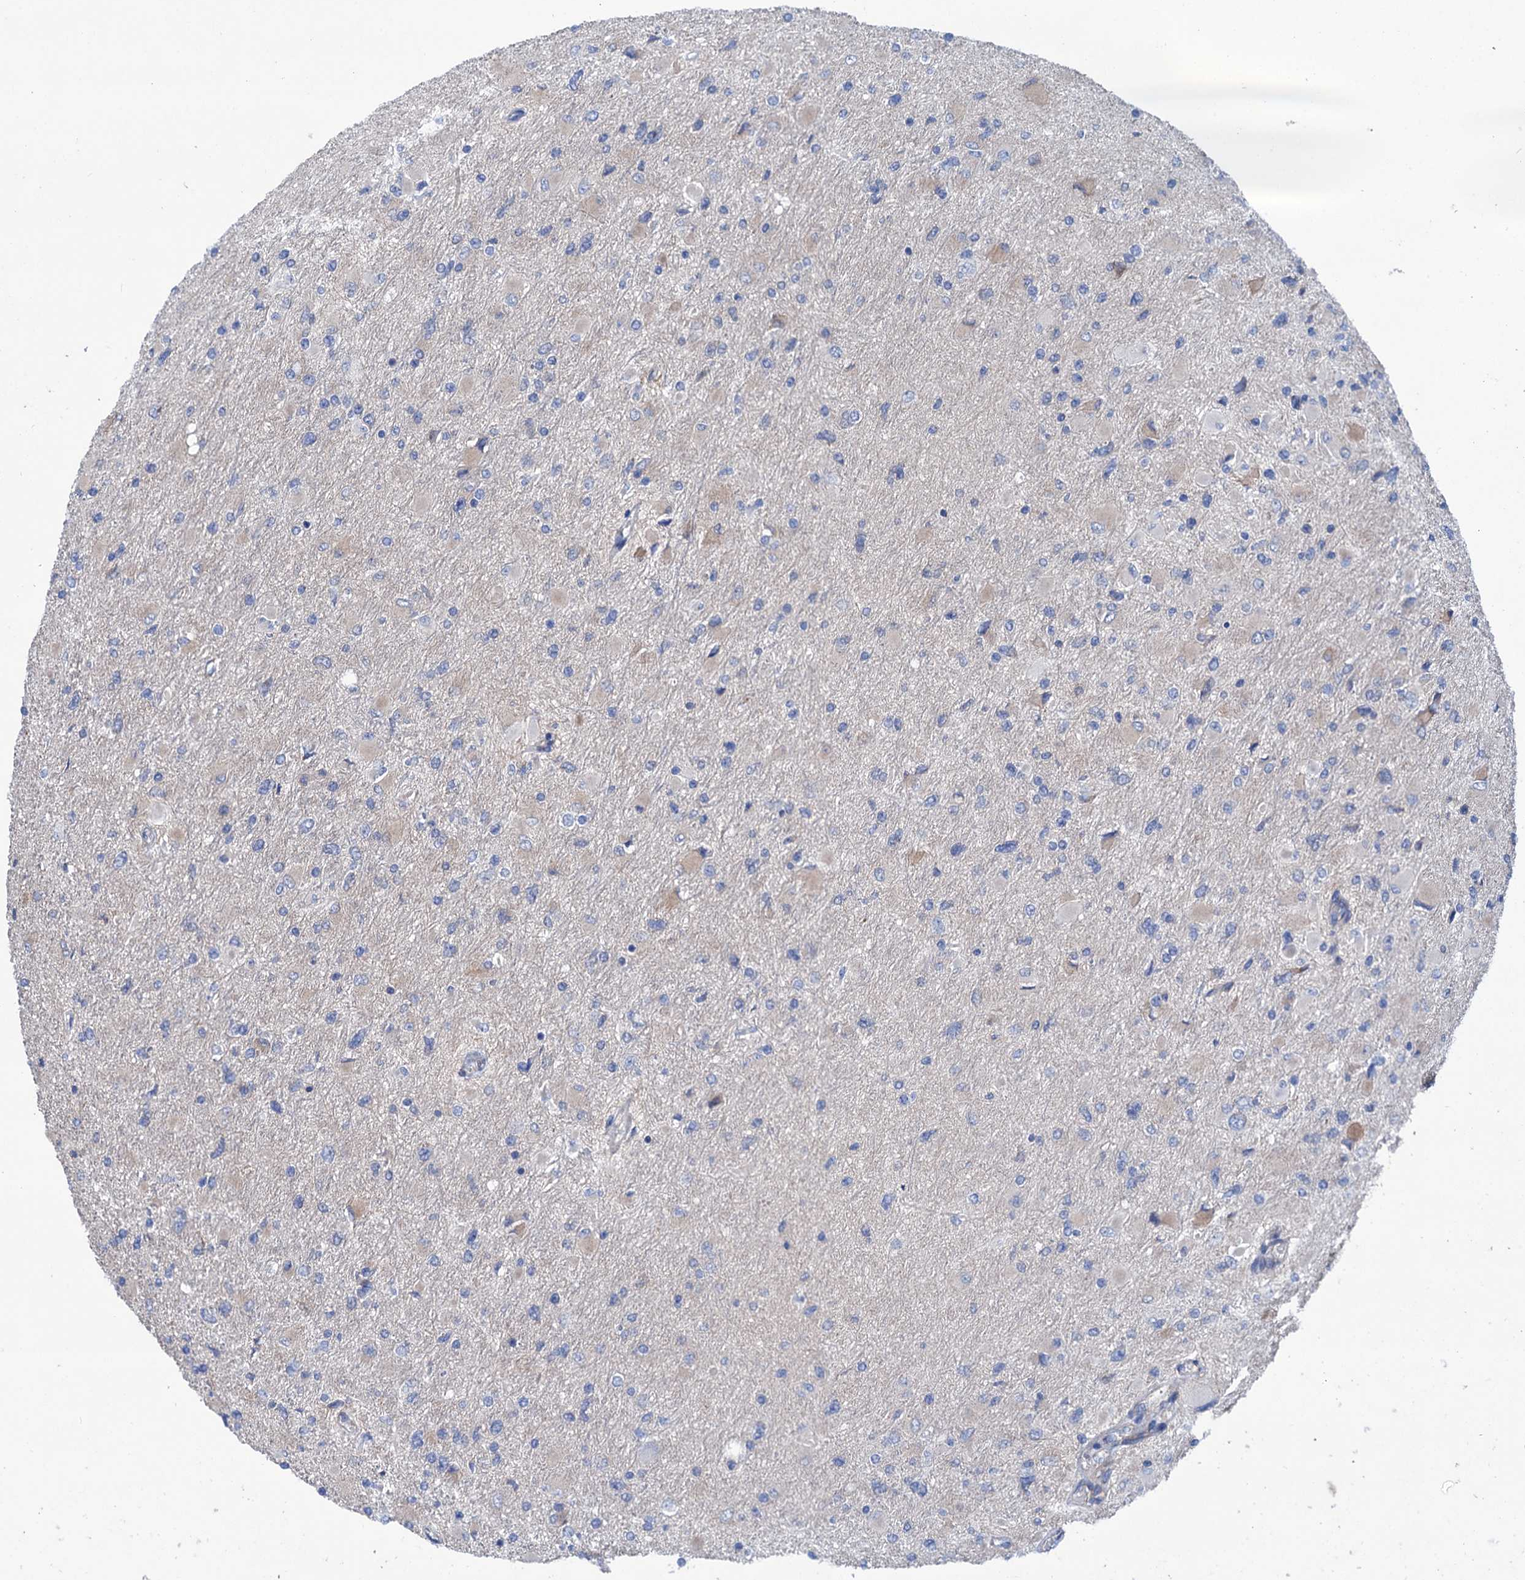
{"staining": {"intensity": "negative", "quantity": "none", "location": "none"}, "tissue": "glioma", "cell_type": "Tumor cells", "image_type": "cancer", "snomed": [{"axis": "morphology", "description": "Glioma, malignant, High grade"}, {"axis": "topography", "description": "Cerebral cortex"}], "caption": "High magnification brightfield microscopy of glioma stained with DAB (3,3'-diaminobenzidine) (brown) and counterstained with hematoxylin (blue): tumor cells show no significant positivity.", "gene": "EYA4", "patient": {"sex": "female", "age": 36}}